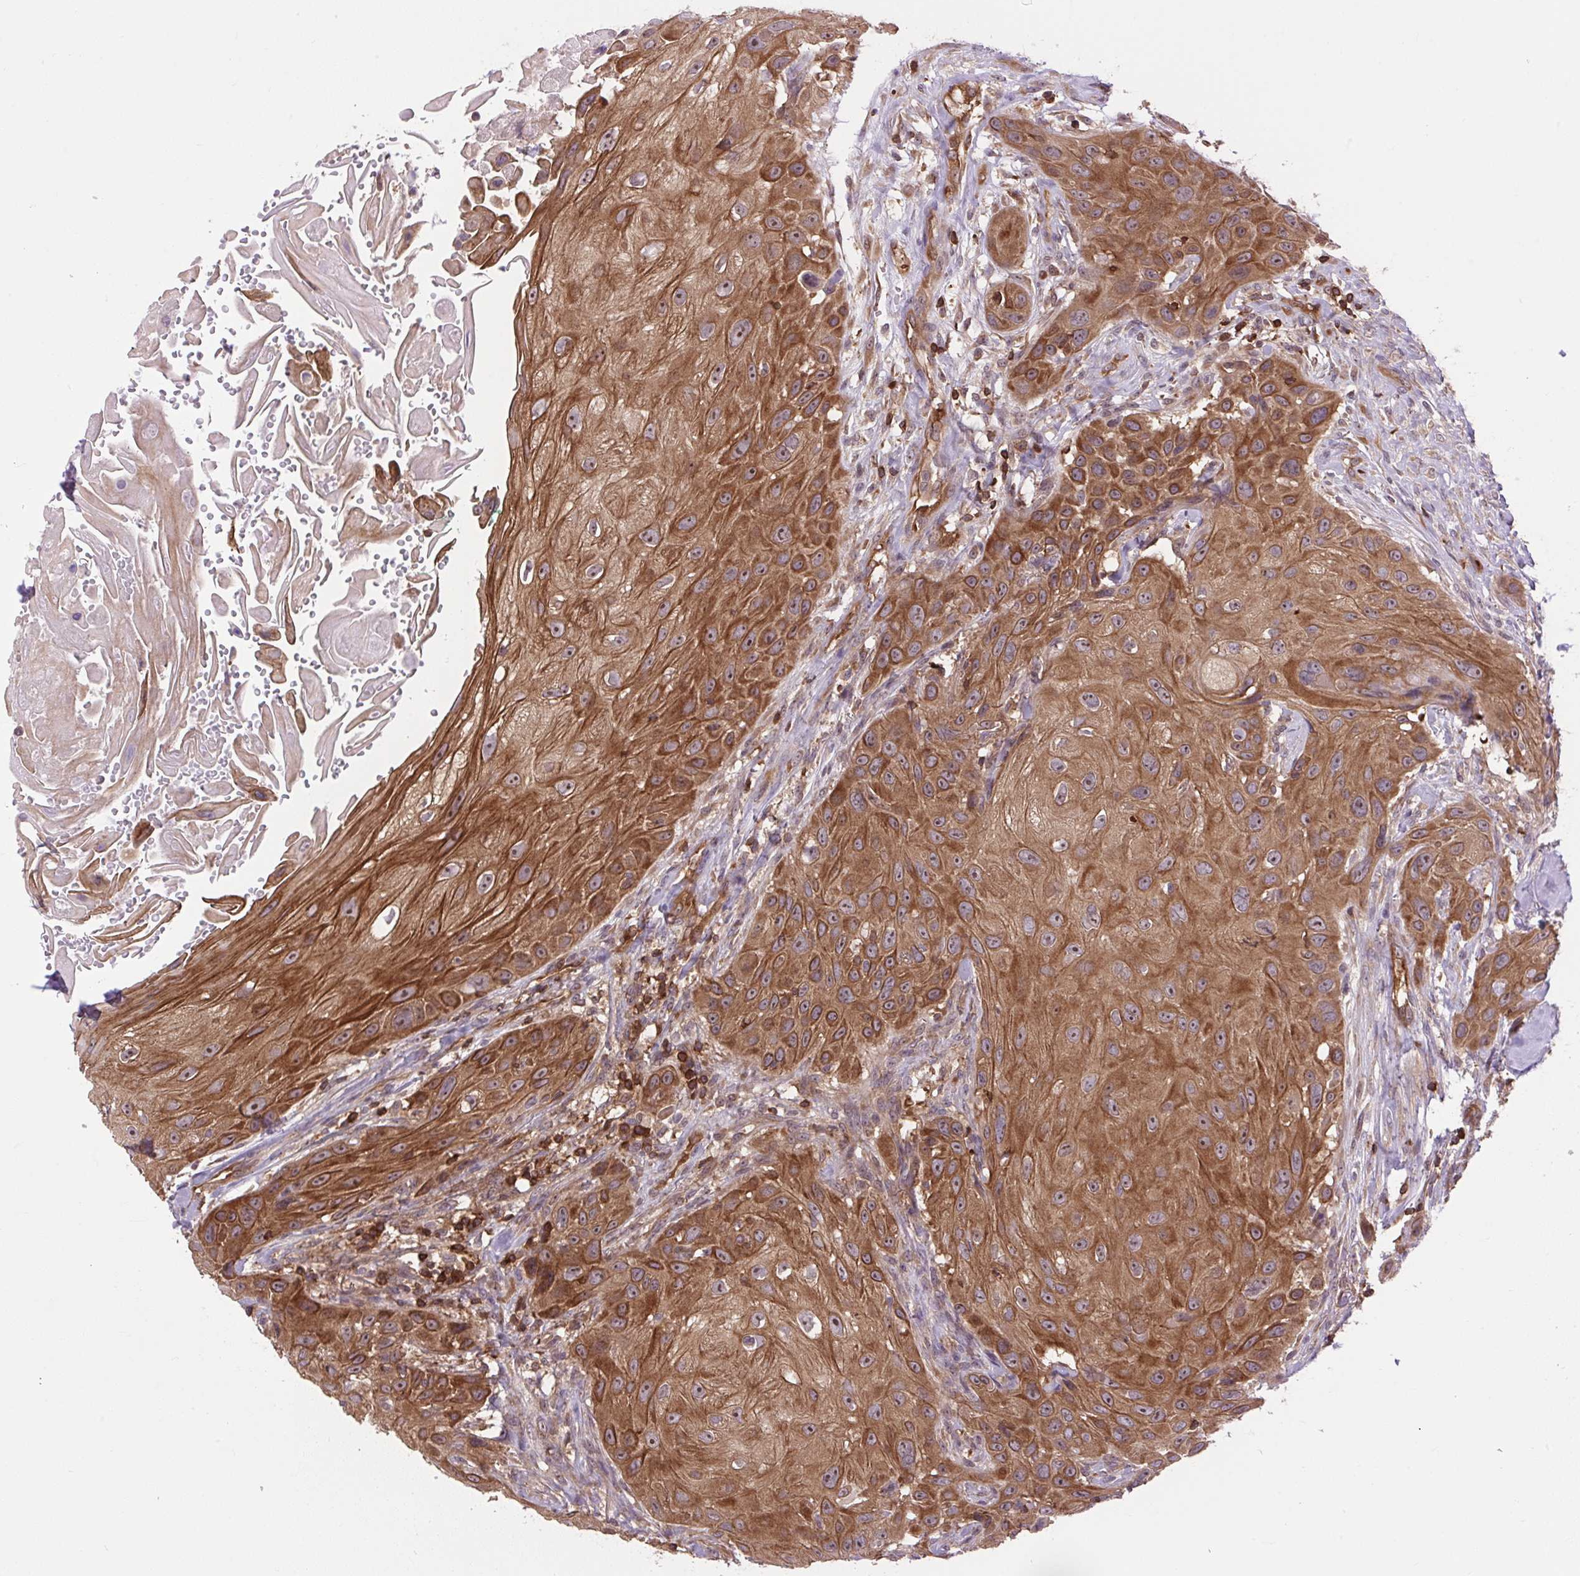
{"staining": {"intensity": "strong", "quantity": ">75%", "location": "cytoplasmic/membranous,nuclear"}, "tissue": "head and neck cancer", "cell_type": "Tumor cells", "image_type": "cancer", "snomed": [{"axis": "morphology", "description": "Squamous cell carcinoma, NOS"}, {"axis": "topography", "description": "Head-Neck"}], "caption": "Protein staining shows strong cytoplasmic/membranous and nuclear expression in approximately >75% of tumor cells in head and neck cancer.", "gene": "PLCG1", "patient": {"sex": "male", "age": 81}}